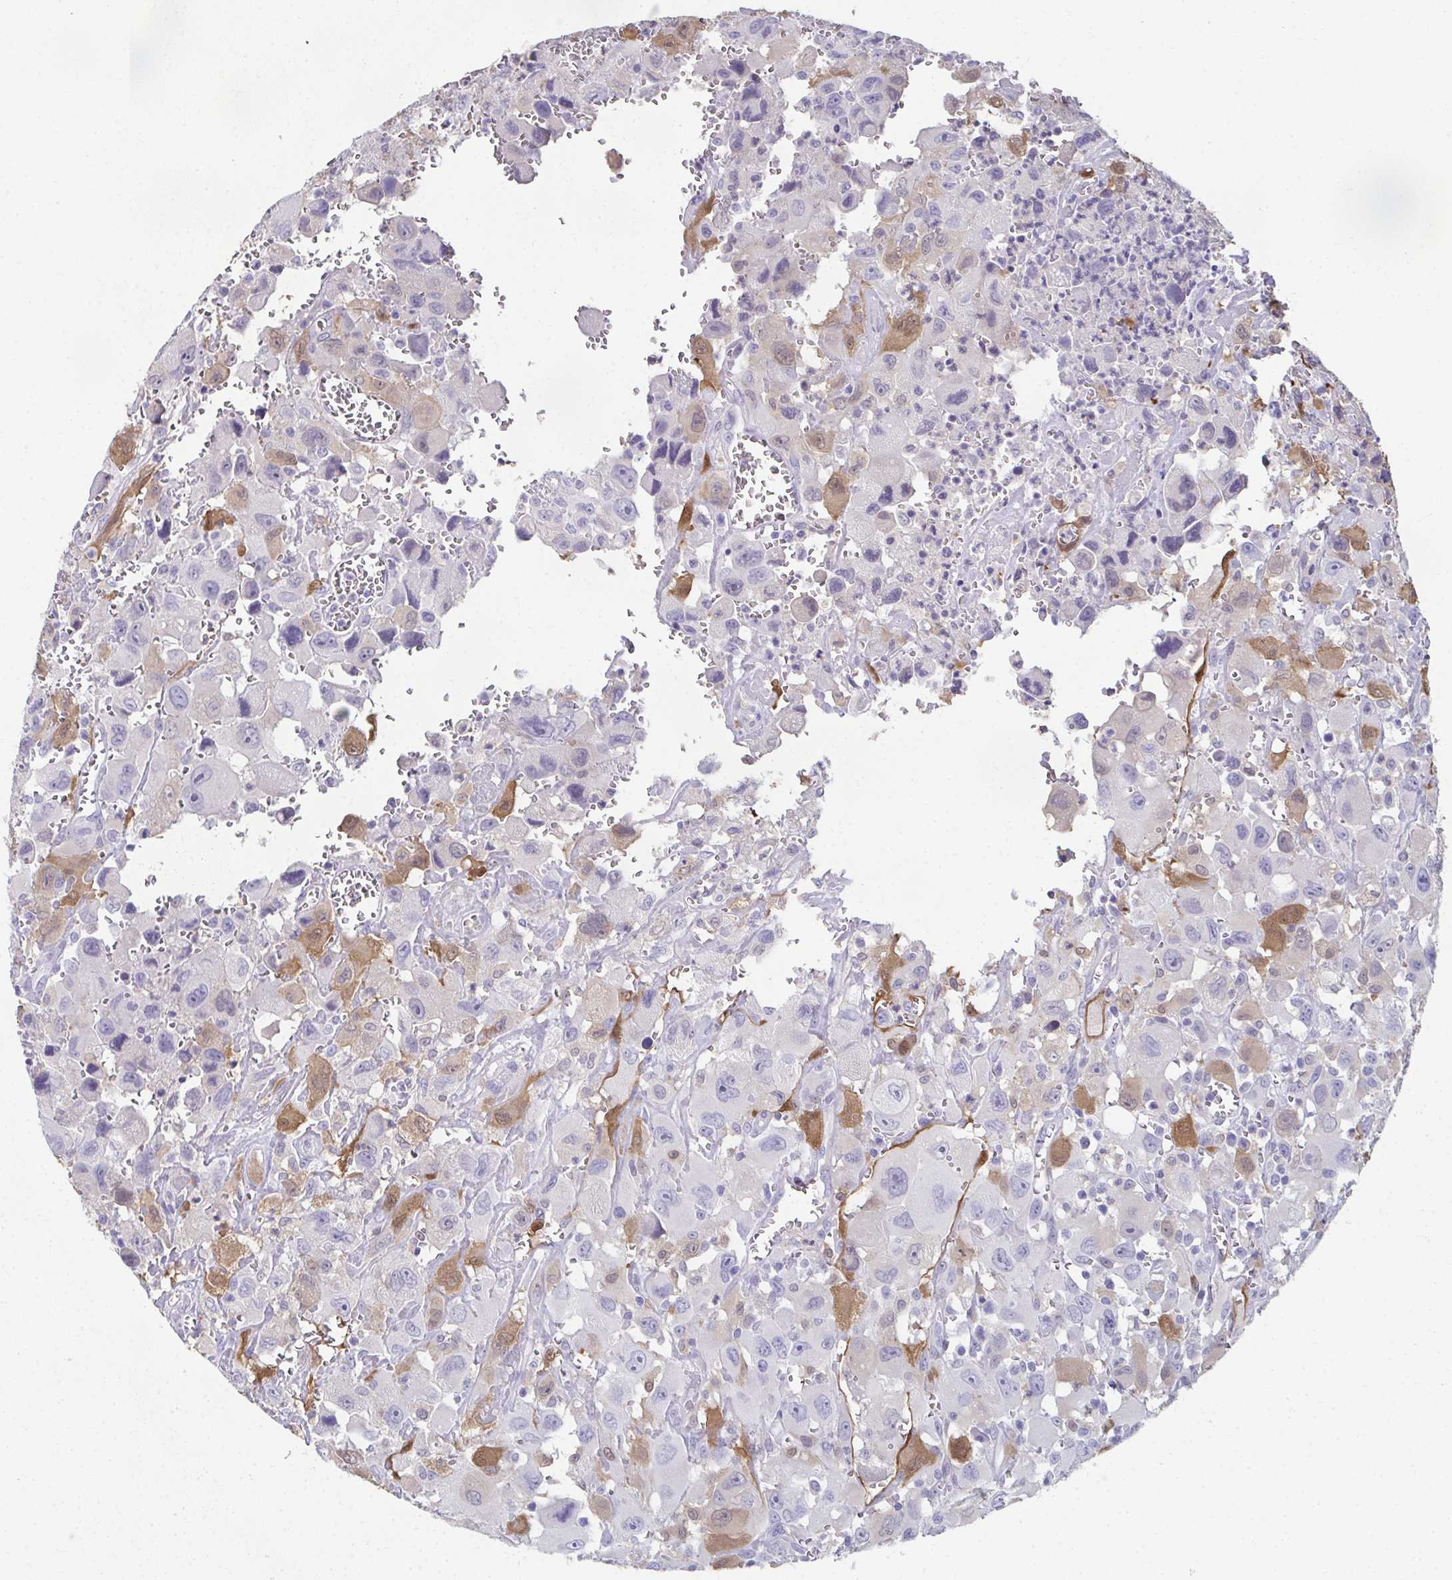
{"staining": {"intensity": "moderate", "quantity": "<25%", "location": "cytoplasmic/membranous,nuclear"}, "tissue": "head and neck cancer", "cell_type": "Tumor cells", "image_type": "cancer", "snomed": [{"axis": "morphology", "description": "Squamous cell carcinoma, NOS"}, {"axis": "morphology", "description": "Squamous cell carcinoma, metastatic, NOS"}, {"axis": "topography", "description": "Oral tissue"}, {"axis": "topography", "description": "Head-Neck"}], "caption": "An IHC micrograph of tumor tissue is shown. Protein staining in brown labels moderate cytoplasmic/membranous and nuclear positivity in head and neck squamous cell carcinoma within tumor cells.", "gene": "RBP1", "patient": {"sex": "female", "age": 85}}